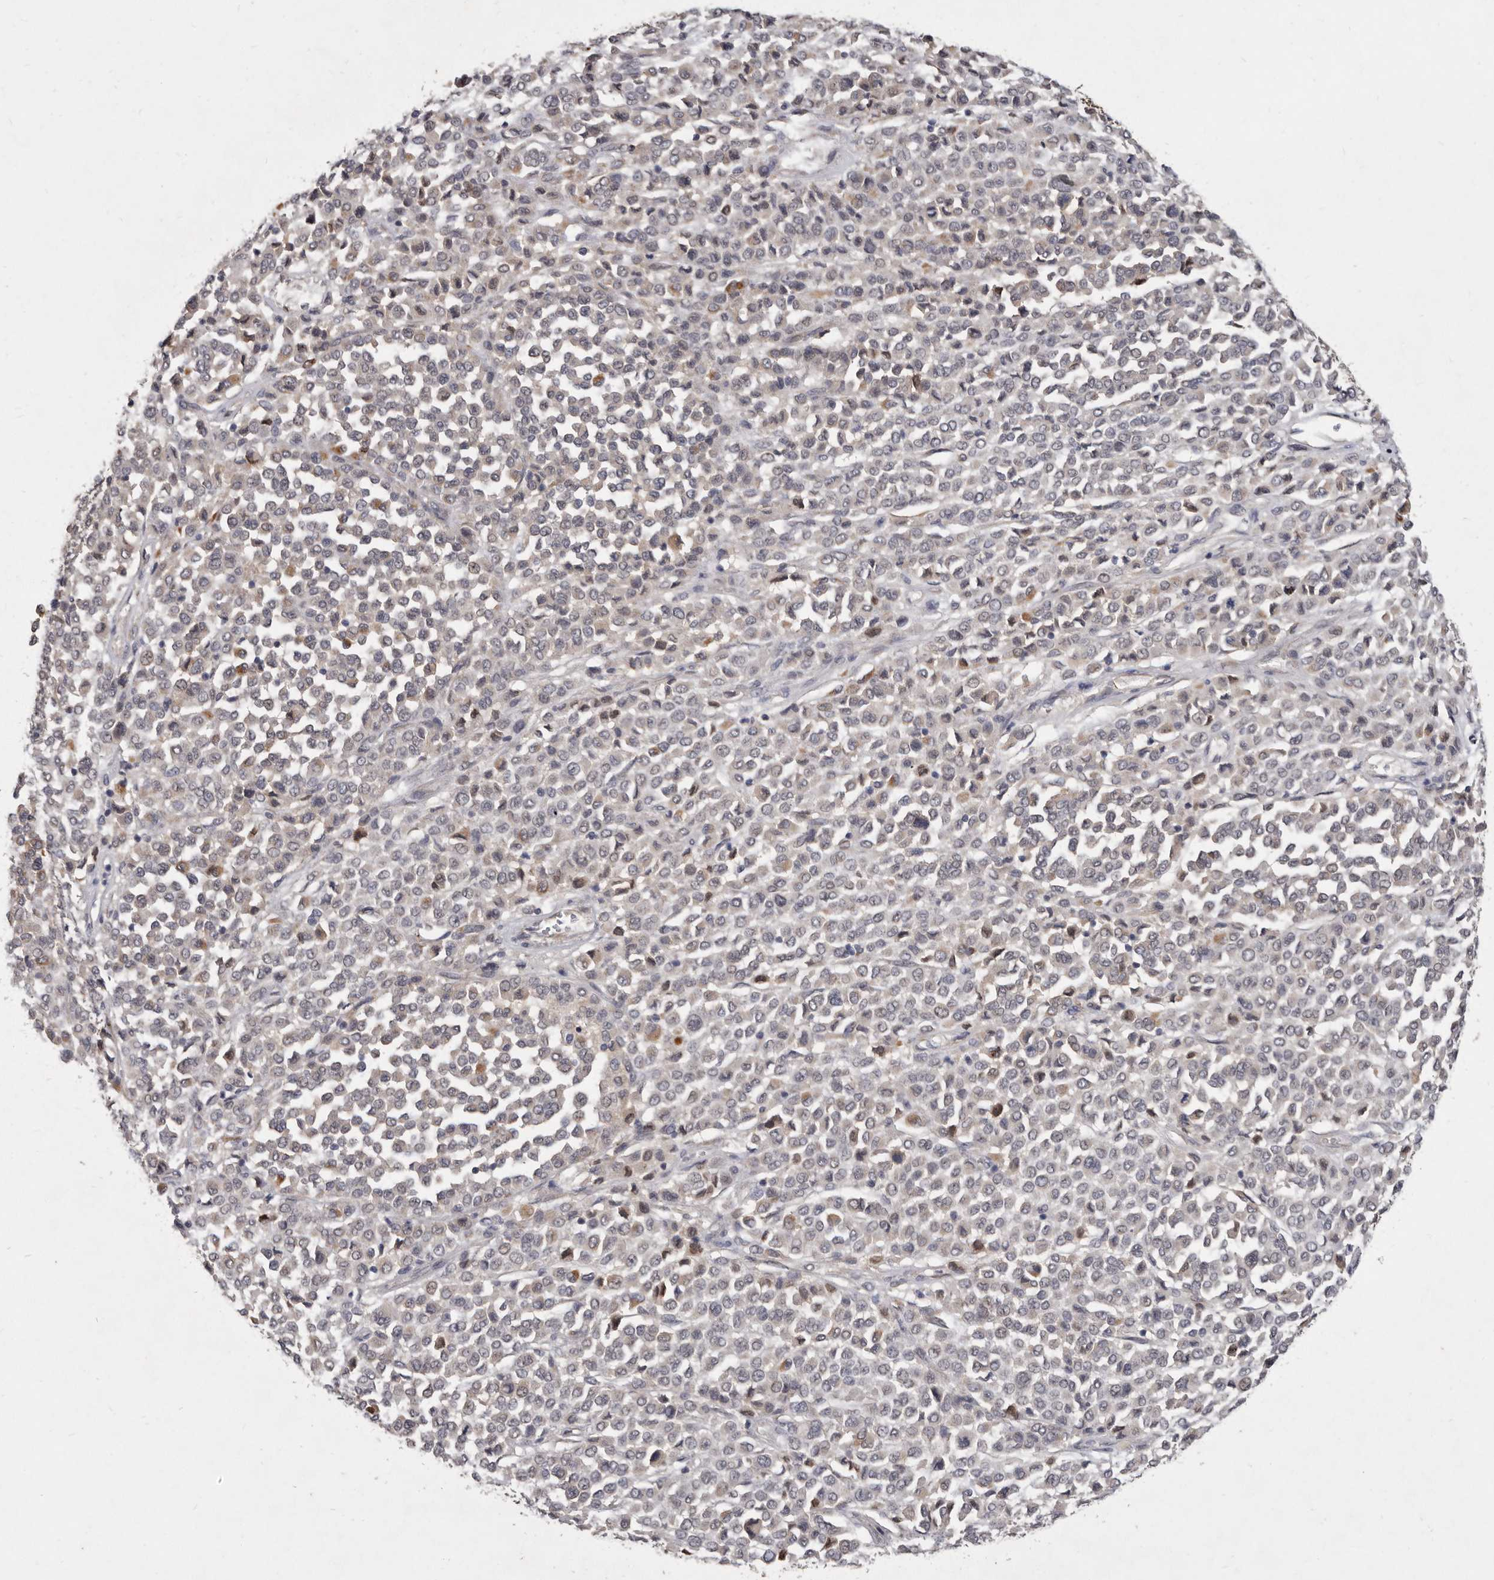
{"staining": {"intensity": "negative", "quantity": "none", "location": "none"}, "tissue": "melanoma", "cell_type": "Tumor cells", "image_type": "cancer", "snomed": [{"axis": "morphology", "description": "Malignant melanoma, Metastatic site"}, {"axis": "topography", "description": "Pancreas"}], "caption": "An IHC photomicrograph of malignant melanoma (metastatic site) is shown. There is no staining in tumor cells of malignant melanoma (metastatic site). (DAB immunohistochemistry (IHC) visualized using brightfield microscopy, high magnification).", "gene": "SLC22A1", "patient": {"sex": "female", "age": 30}}